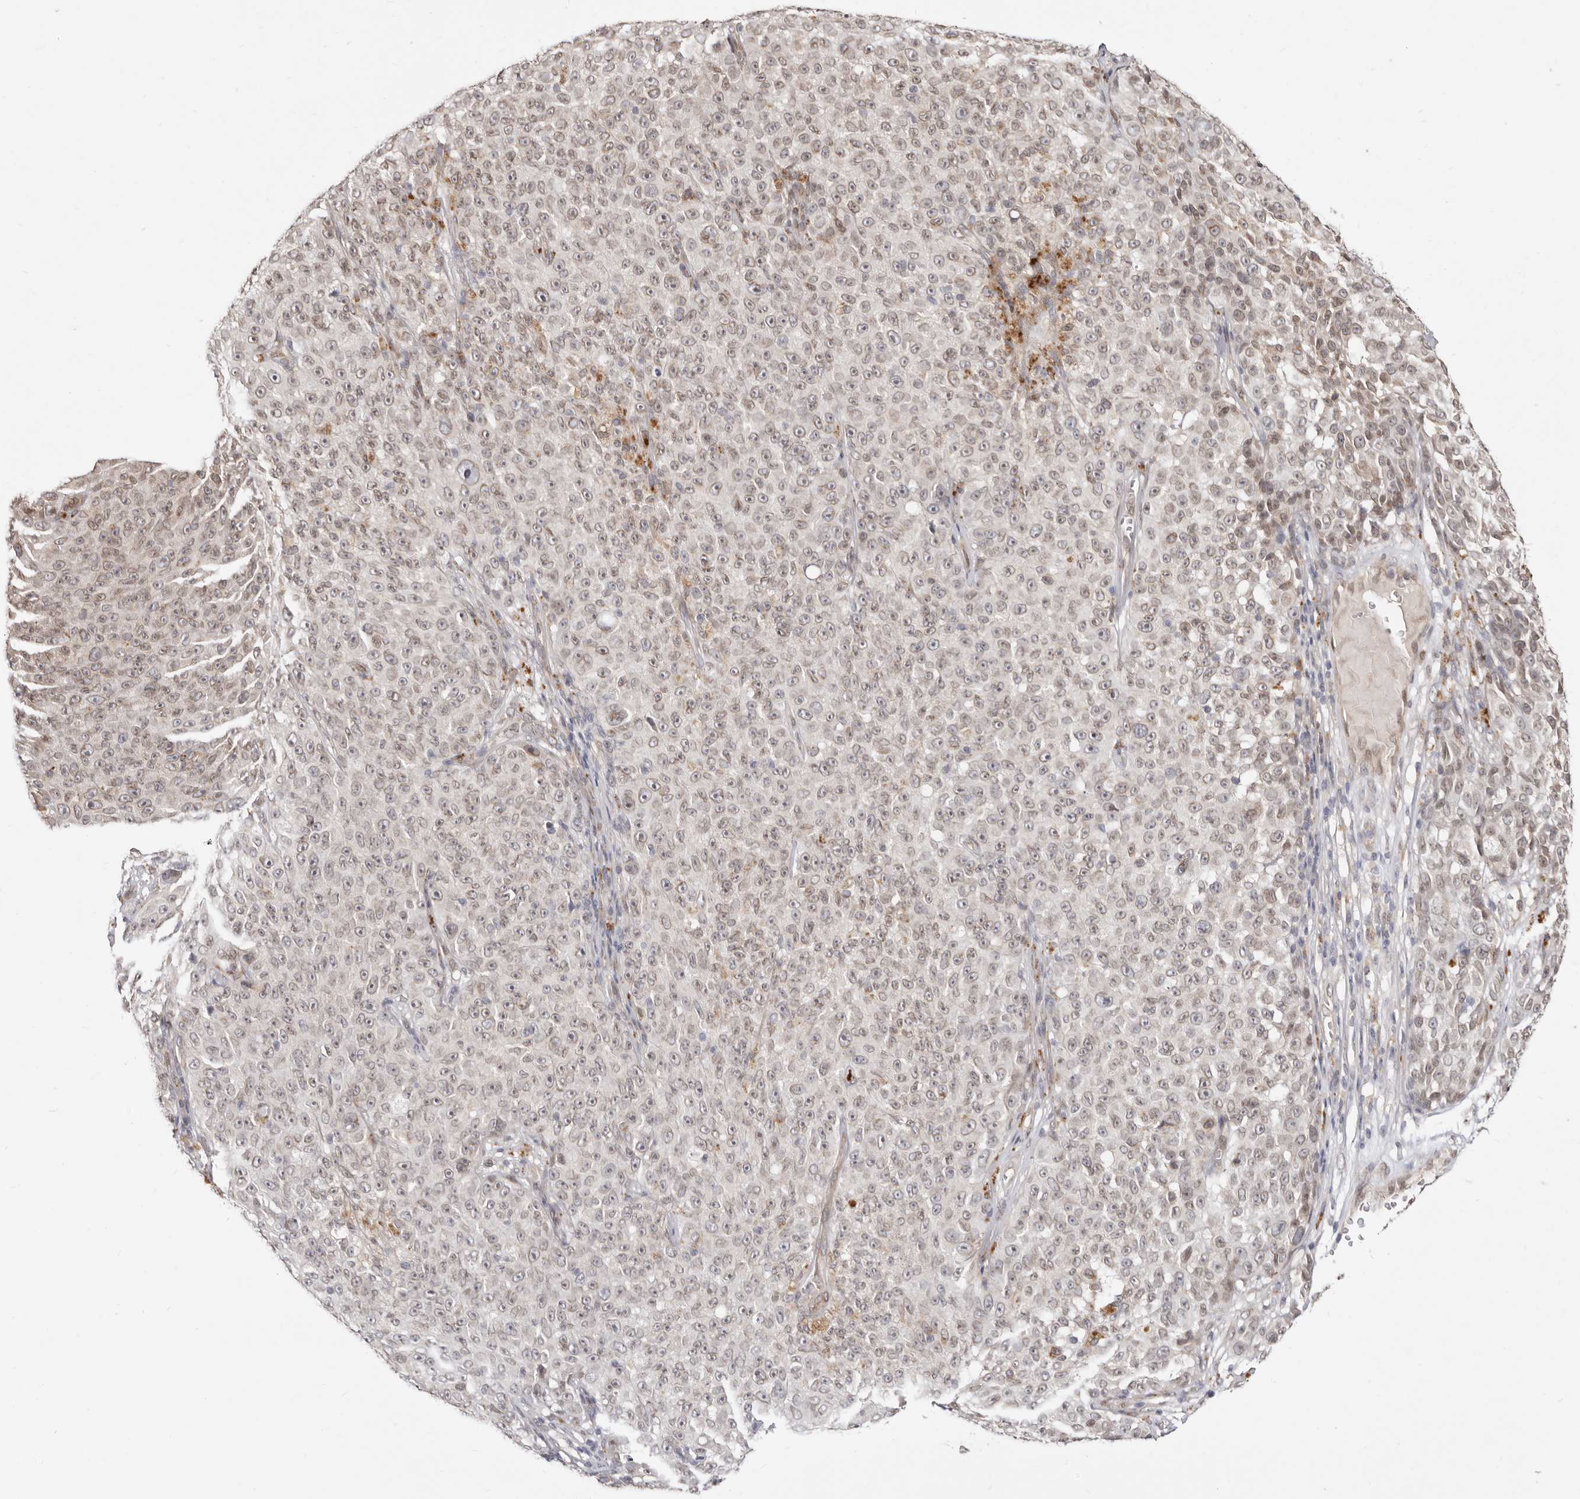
{"staining": {"intensity": "weak", "quantity": ">75%", "location": "nuclear"}, "tissue": "melanoma", "cell_type": "Tumor cells", "image_type": "cancer", "snomed": [{"axis": "morphology", "description": "Malignant melanoma, NOS"}, {"axis": "topography", "description": "Skin"}], "caption": "IHC of human malignant melanoma demonstrates low levels of weak nuclear expression in approximately >75% of tumor cells.", "gene": "LCORL", "patient": {"sex": "female", "age": 82}}